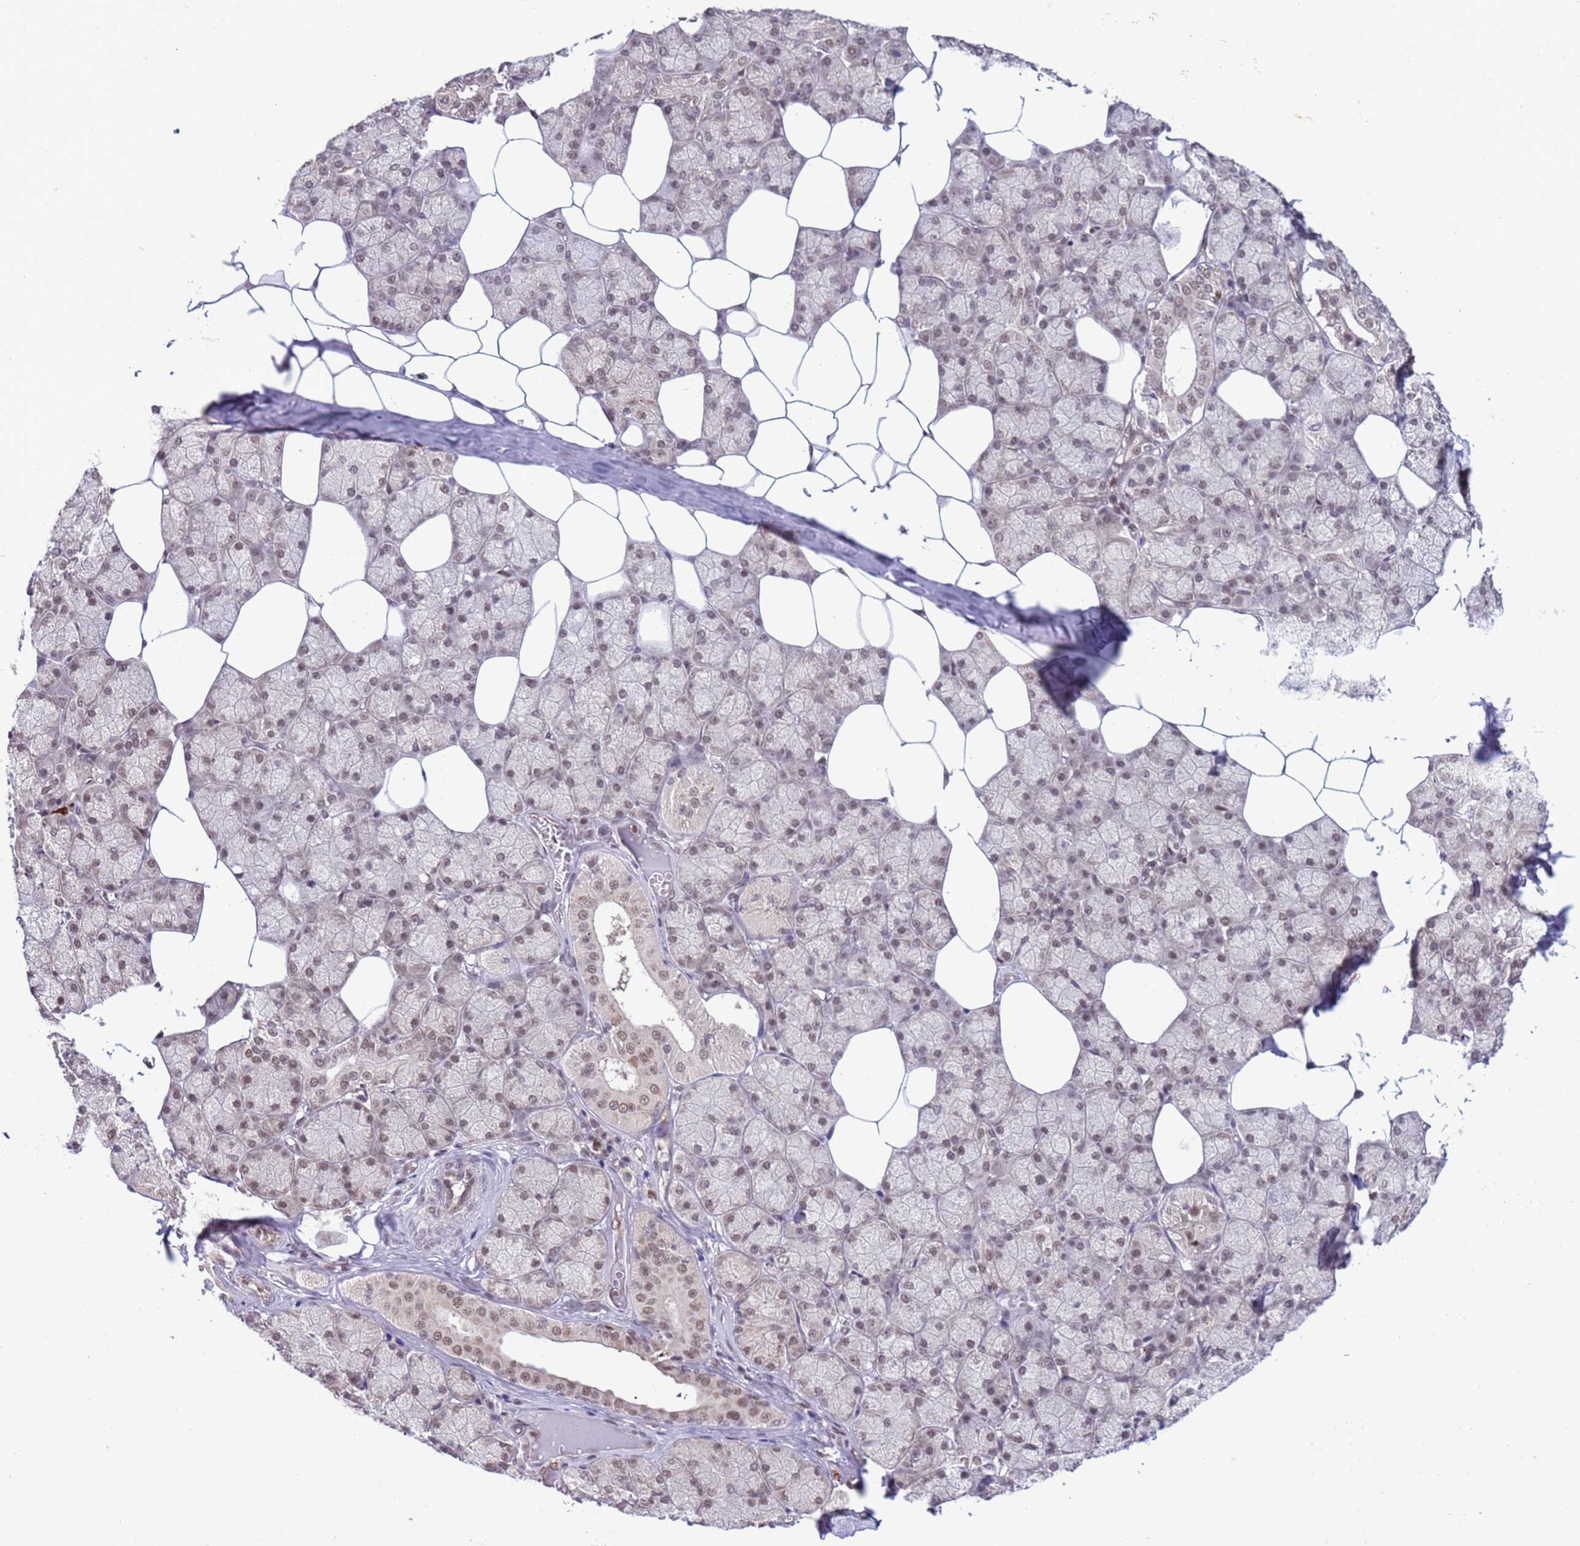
{"staining": {"intensity": "moderate", "quantity": "25%-75%", "location": "nuclear"}, "tissue": "salivary gland", "cell_type": "Glandular cells", "image_type": "normal", "snomed": [{"axis": "morphology", "description": "Normal tissue, NOS"}, {"axis": "topography", "description": "Salivary gland"}], "caption": "Immunohistochemistry of benign salivary gland displays medium levels of moderate nuclear positivity in approximately 25%-75% of glandular cells. The staining is performed using DAB (3,3'-diaminobenzidine) brown chromogen to label protein expression. The nuclei are counter-stained blue using hematoxylin.", "gene": "PRPF6", "patient": {"sex": "male", "age": 62}}